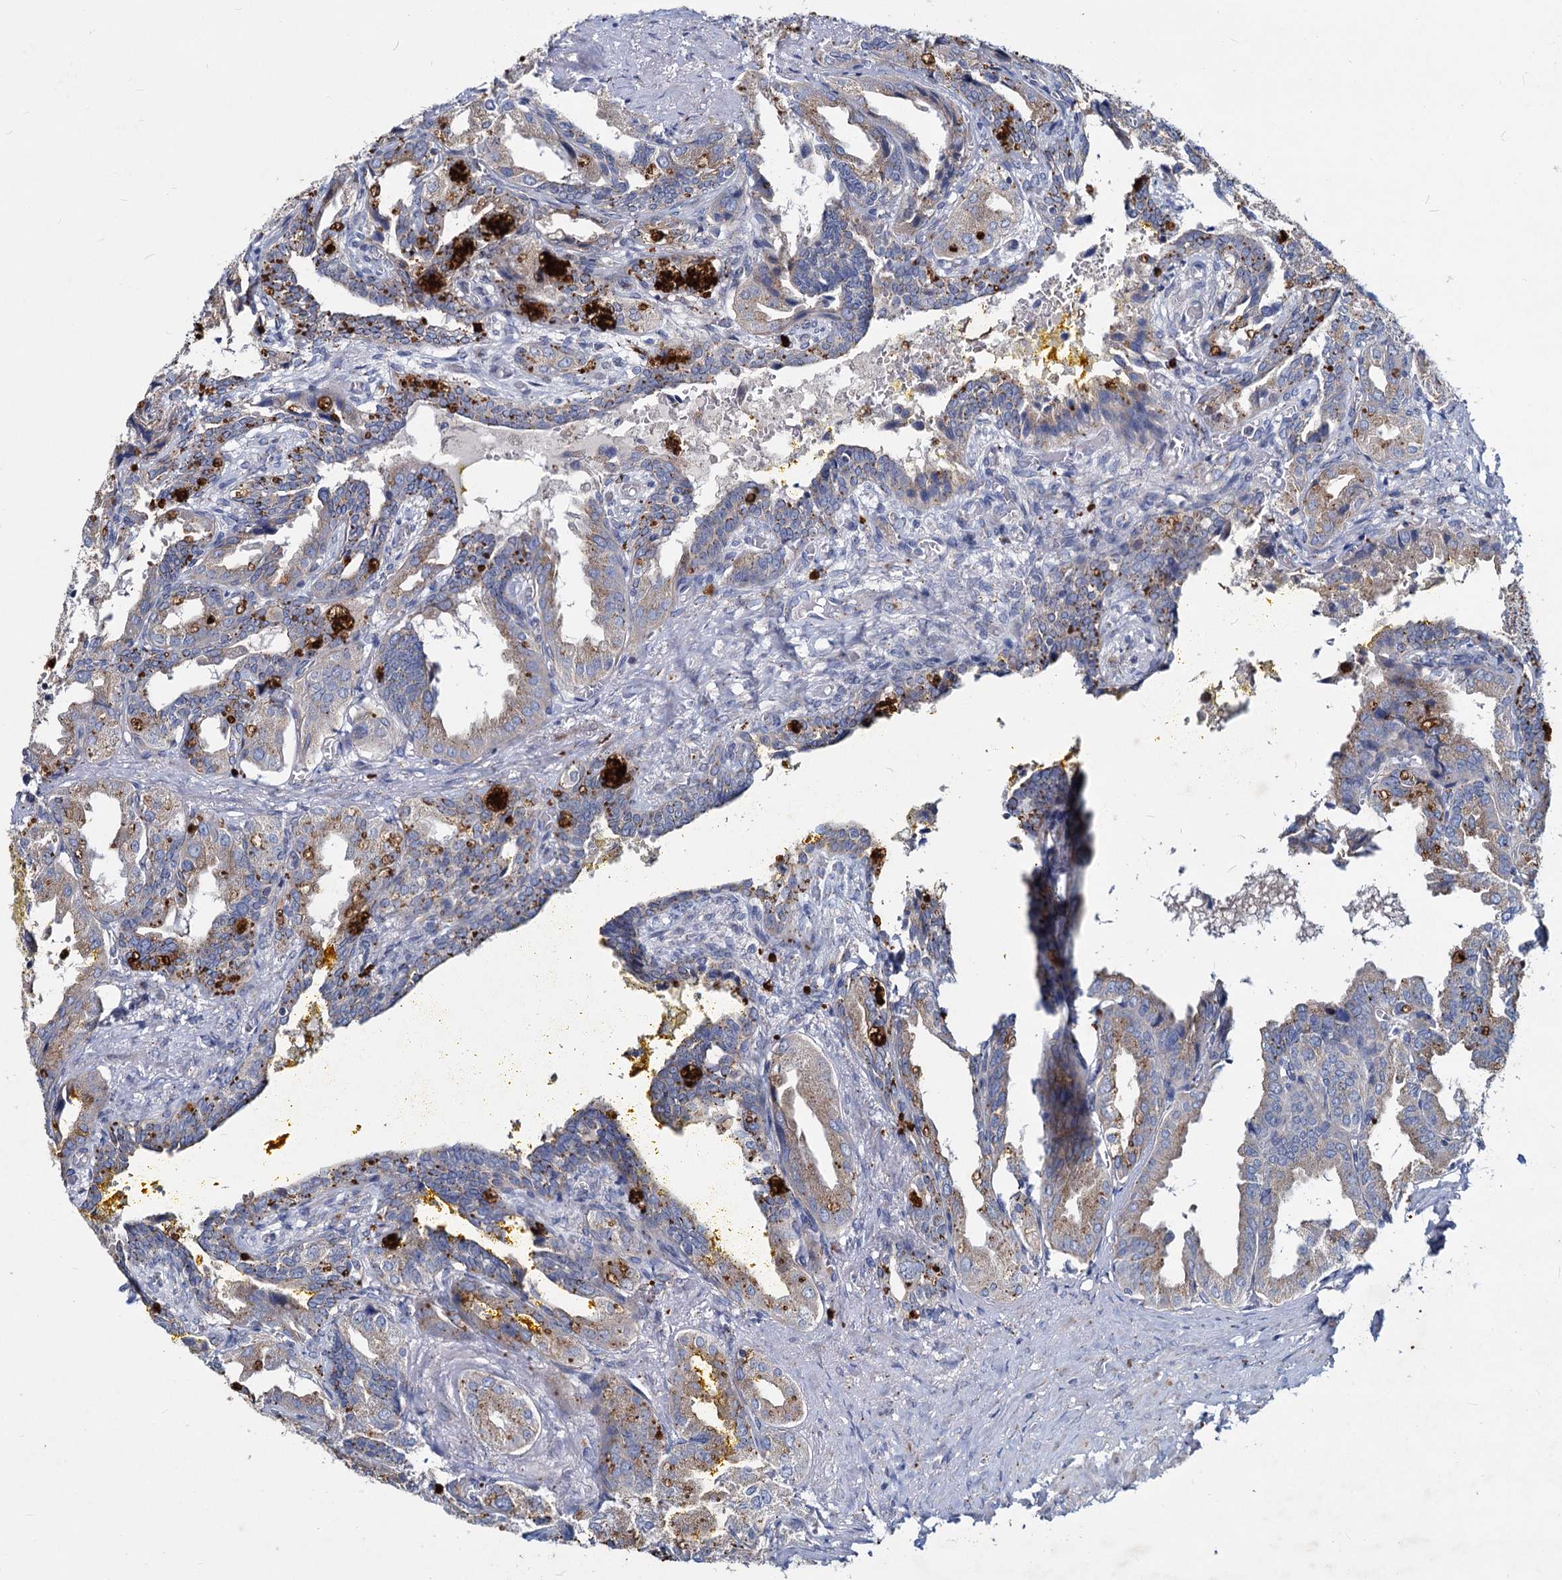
{"staining": {"intensity": "weak", "quantity": "<25%", "location": "cytoplasmic/membranous"}, "tissue": "seminal vesicle", "cell_type": "Glandular cells", "image_type": "normal", "snomed": [{"axis": "morphology", "description": "Normal tissue, NOS"}, {"axis": "topography", "description": "Seminal veicle"}], "caption": "IHC histopathology image of normal human seminal vesicle stained for a protein (brown), which exhibits no expression in glandular cells.", "gene": "AGBL4", "patient": {"sex": "male", "age": 63}}